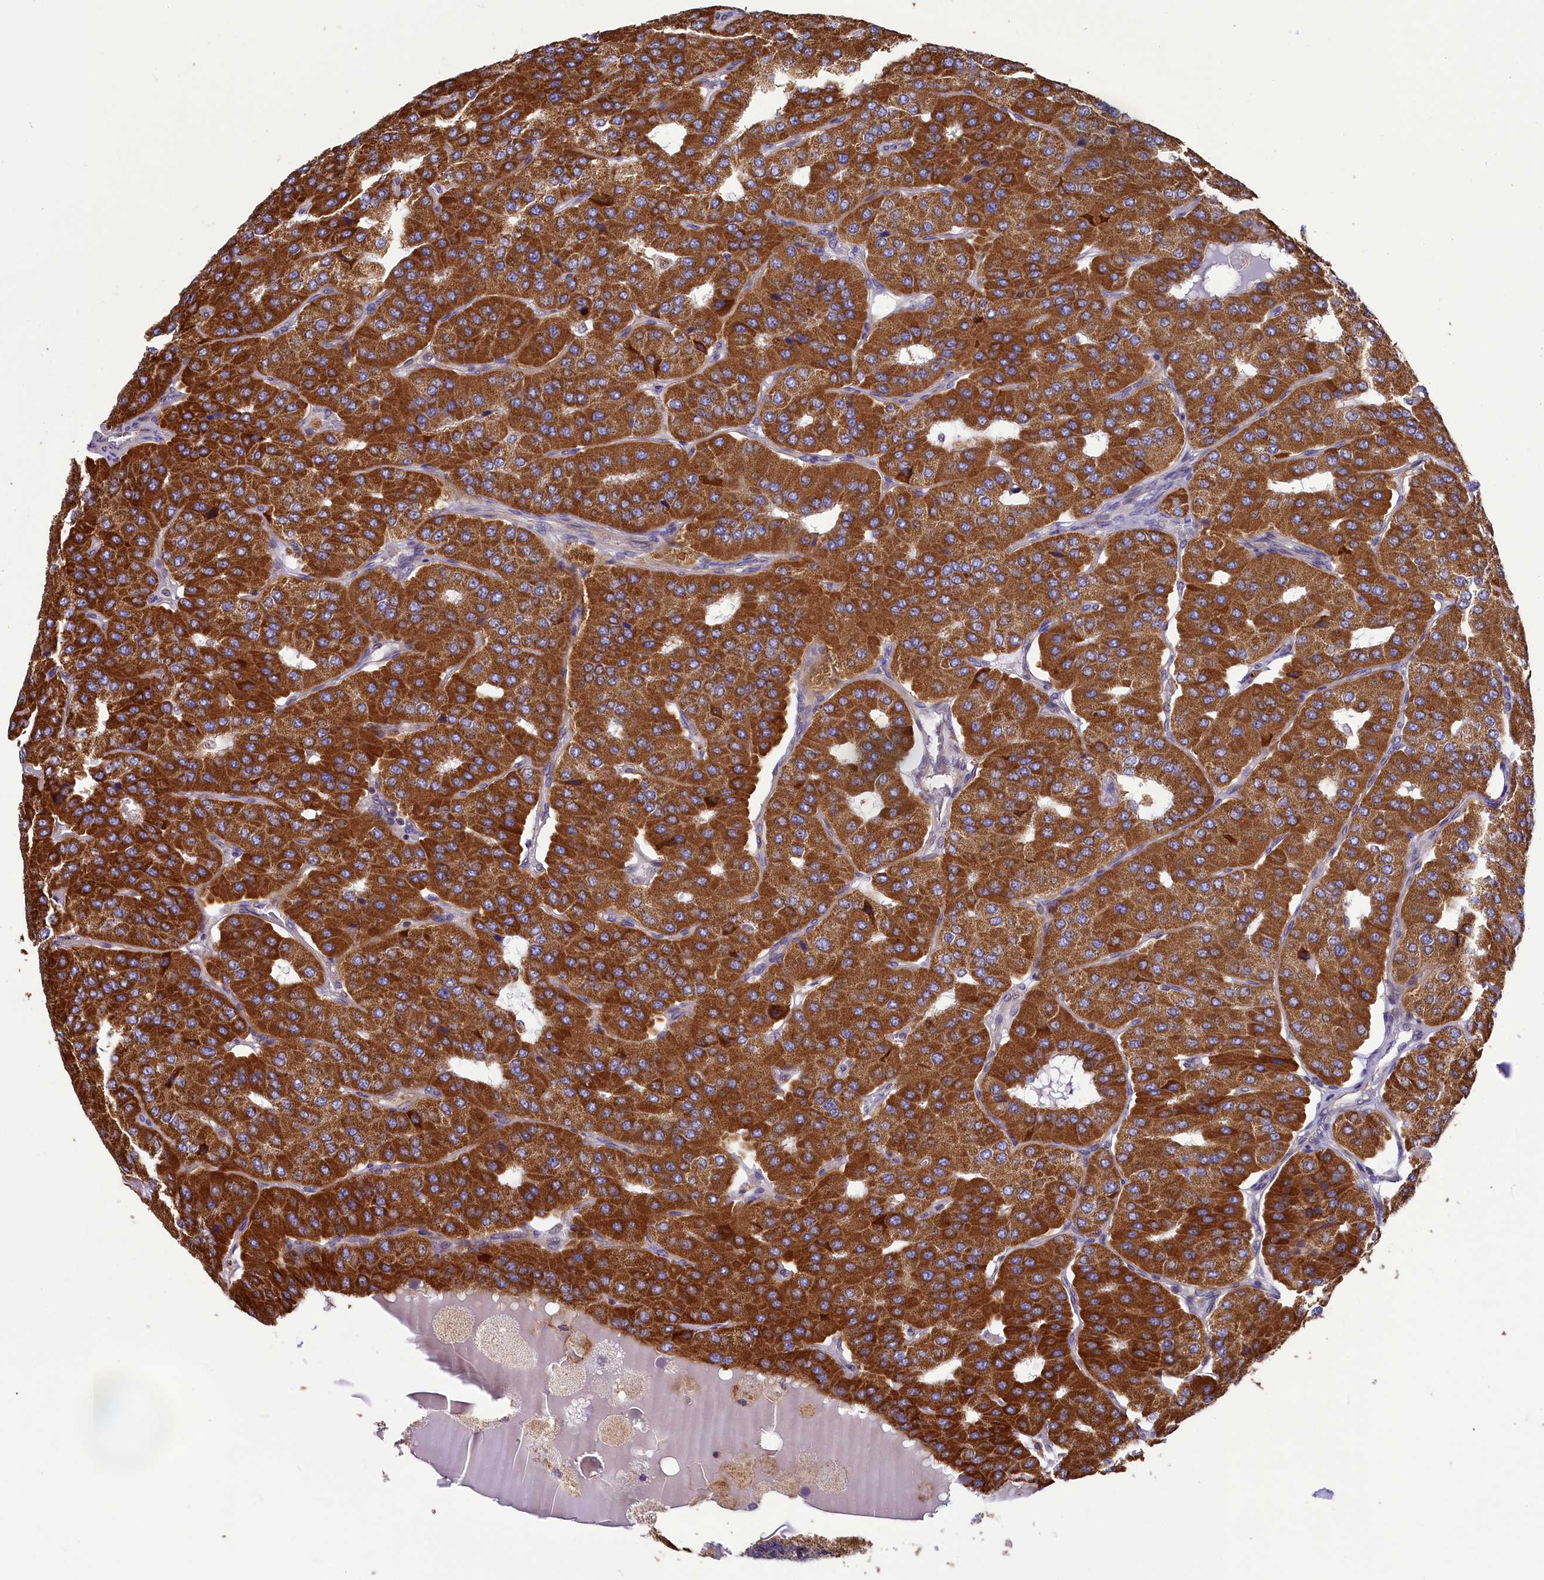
{"staining": {"intensity": "strong", "quantity": ">75%", "location": "cytoplasmic/membranous"}, "tissue": "parathyroid gland", "cell_type": "Glandular cells", "image_type": "normal", "snomed": [{"axis": "morphology", "description": "Normal tissue, NOS"}, {"axis": "morphology", "description": "Adenoma, NOS"}, {"axis": "topography", "description": "Parathyroid gland"}], "caption": "Protein staining of unremarkable parathyroid gland exhibits strong cytoplasmic/membranous positivity in approximately >75% of glandular cells.", "gene": "BLTP2", "patient": {"sex": "female", "age": 86}}